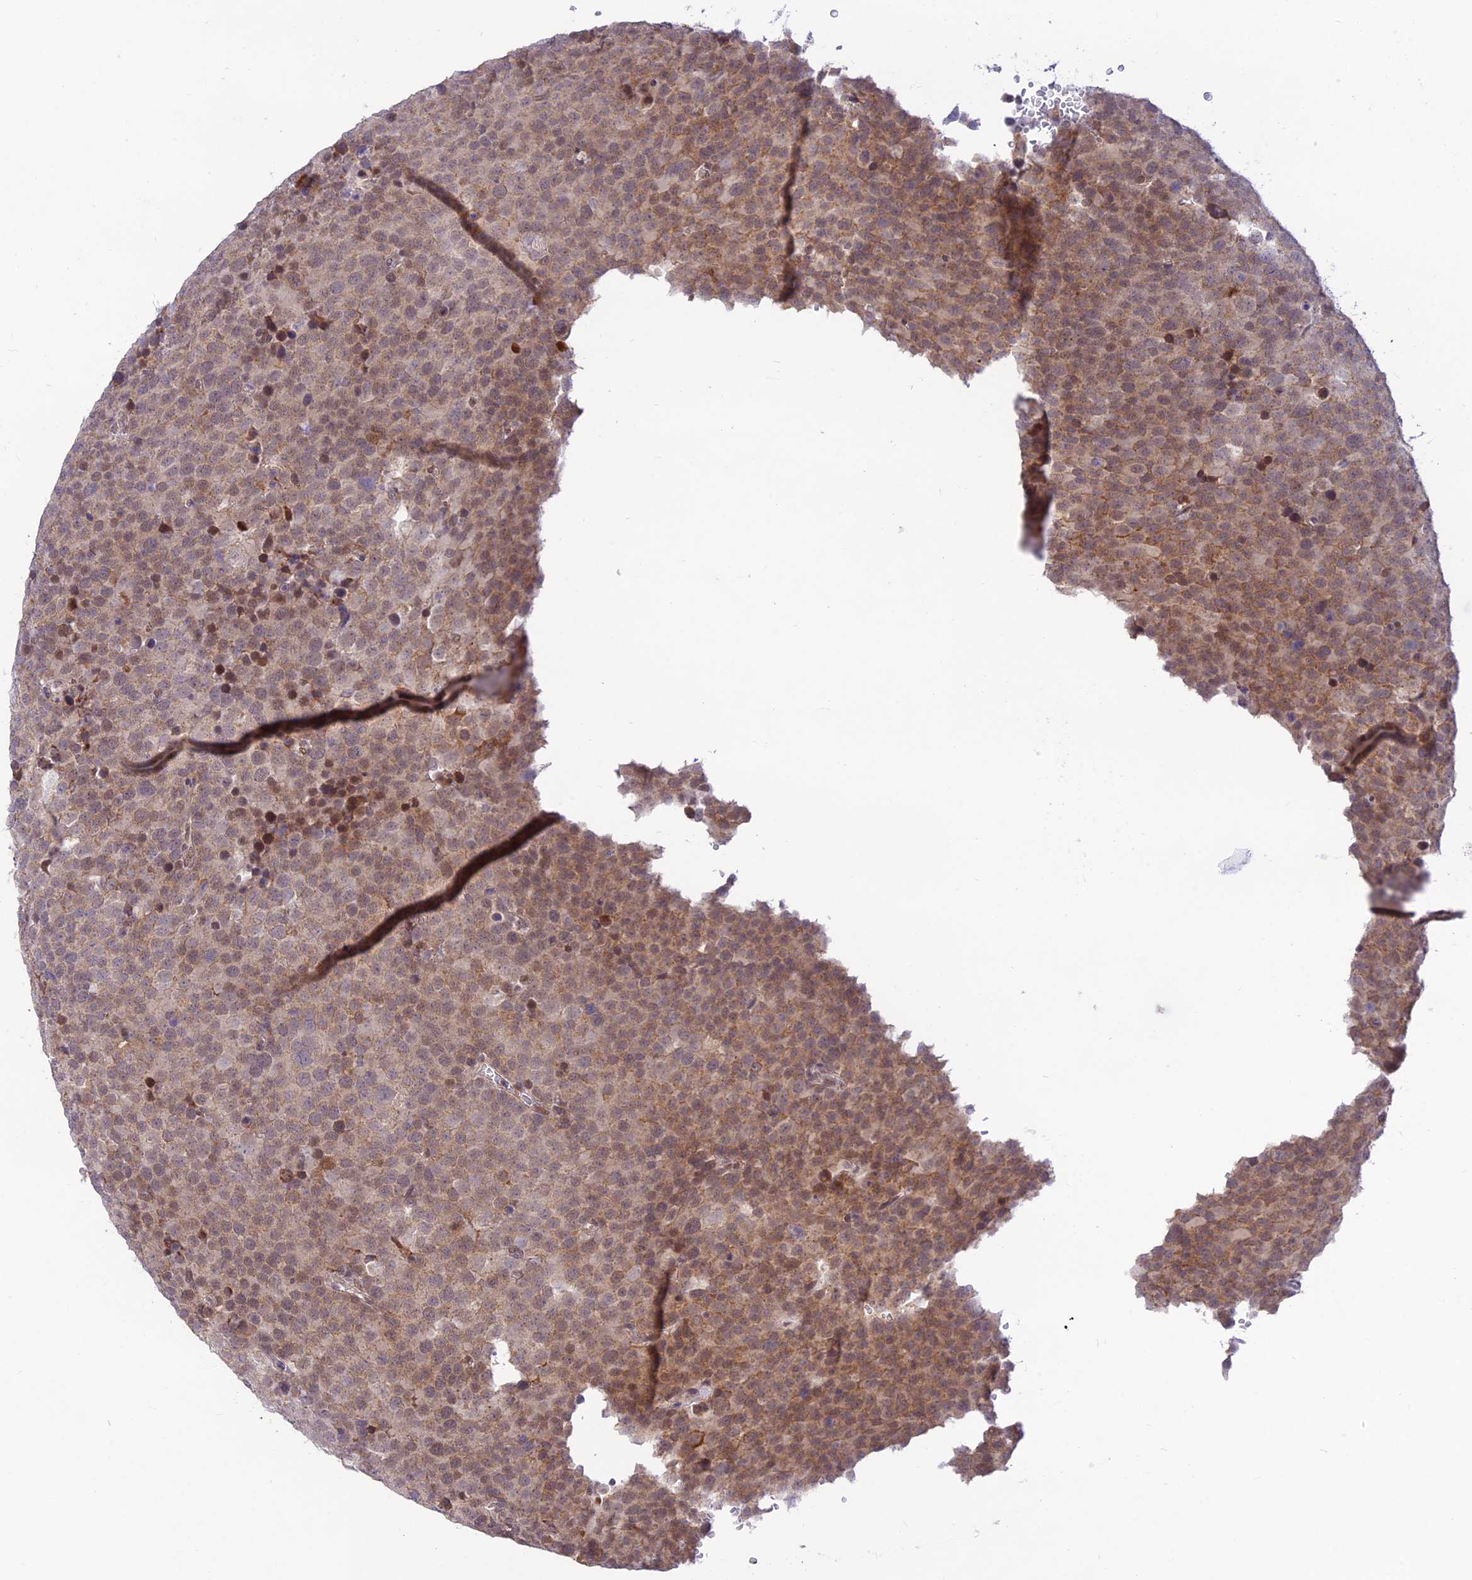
{"staining": {"intensity": "moderate", "quantity": ">75%", "location": "cytoplasmic/membranous,nuclear"}, "tissue": "testis cancer", "cell_type": "Tumor cells", "image_type": "cancer", "snomed": [{"axis": "morphology", "description": "Seminoma, NOS"}, {"axis": "topography", "description": "Testis"}], "caption": "Testis cancer (seminoma) stained with a protein marker displays moderate staining in tumor cells.", "gene": "MICOS13", "patient": {"sex": "male", "age": 71}}